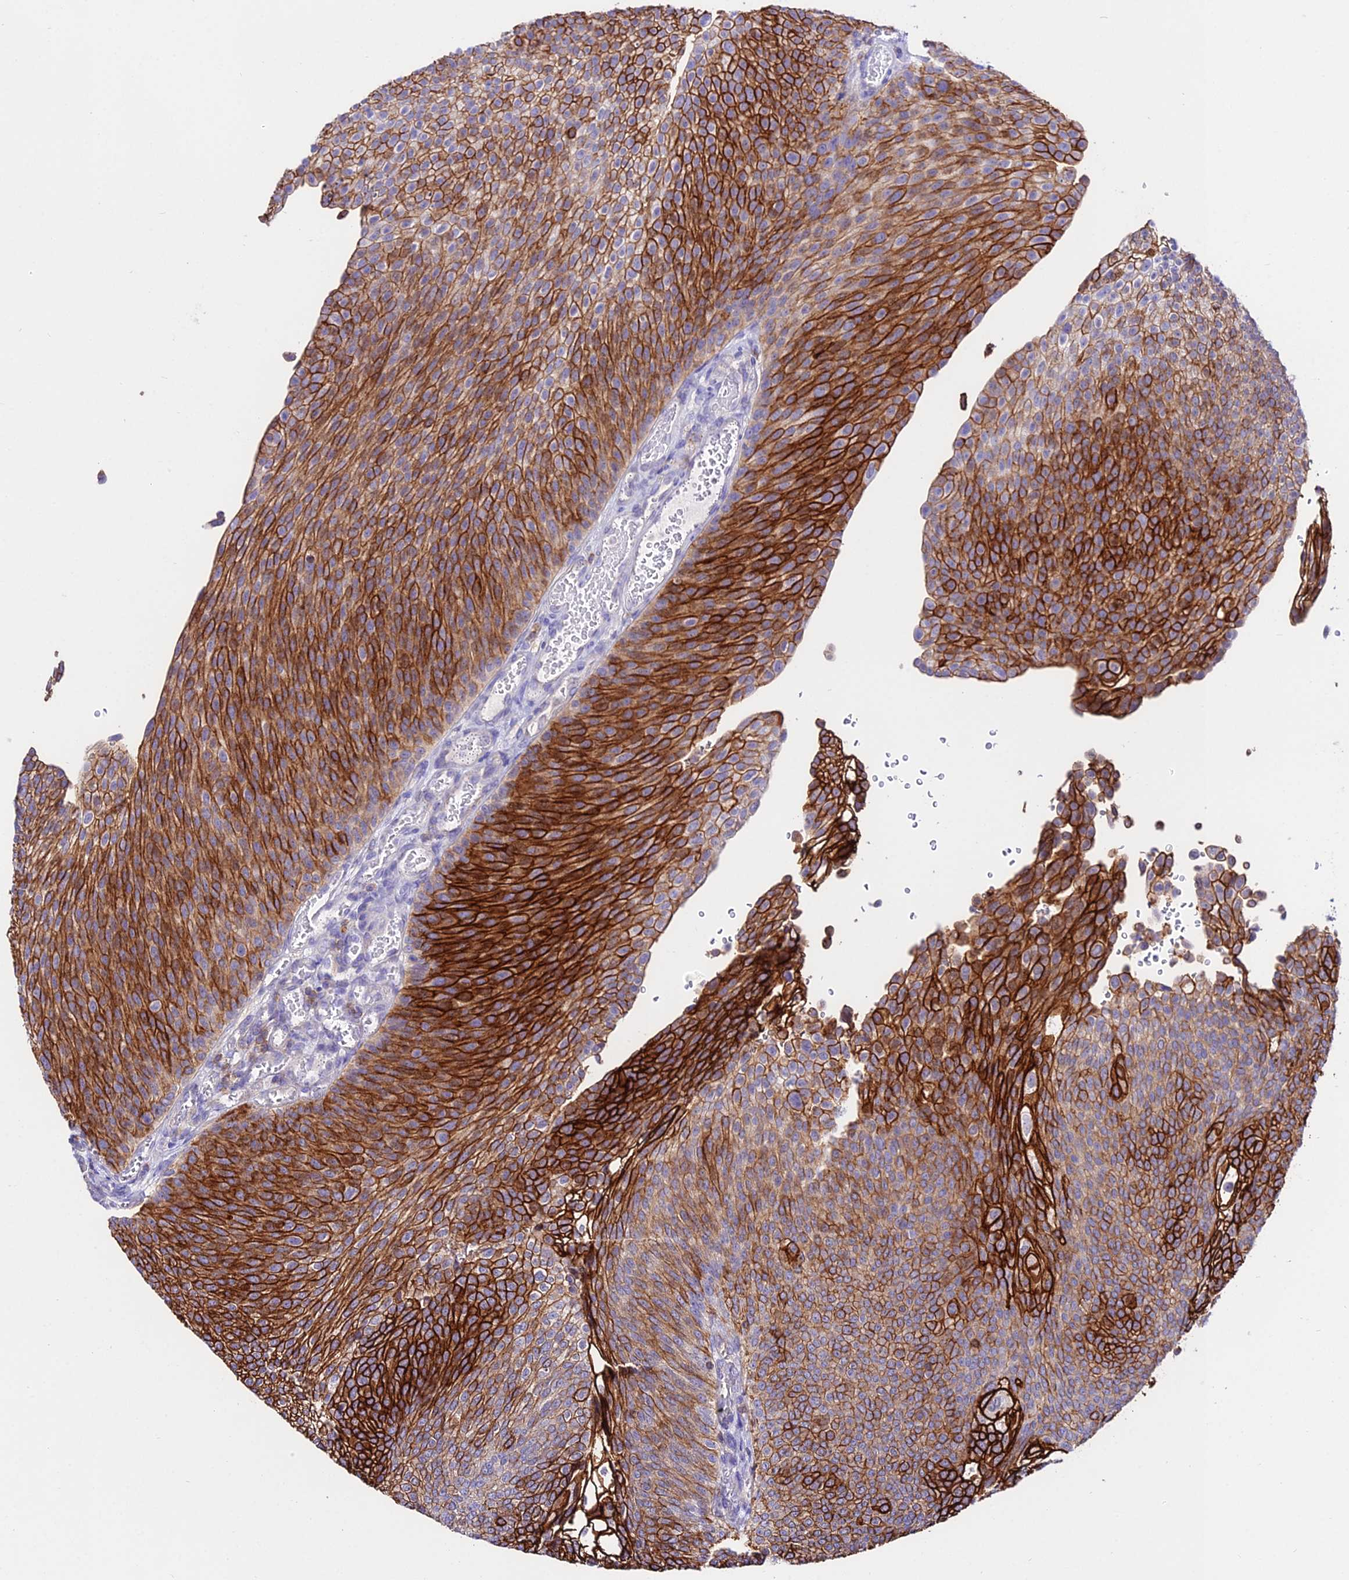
{"staining": {"intensity": "strong", "quantity": ">75%", "location": "cytoplasmic/membranous"}, "tissue": "urothelial cancer", "cell_type": "Tumor cells", "image_type": "cancer", "snomed": [{"axis": "morphology", "description": "Urothelial carcinoma, High grade"}, {"axis": "topography", "description": "Urinary bladder"}], "caption": "Urothelial cancer was stained to show a protein in brown. There is high levels of strong cytoplasmic/membranous expression in approximately >75% of tumor cells.", "gene": "S100A16", "patient": {"sex": "female", "age": 79}}